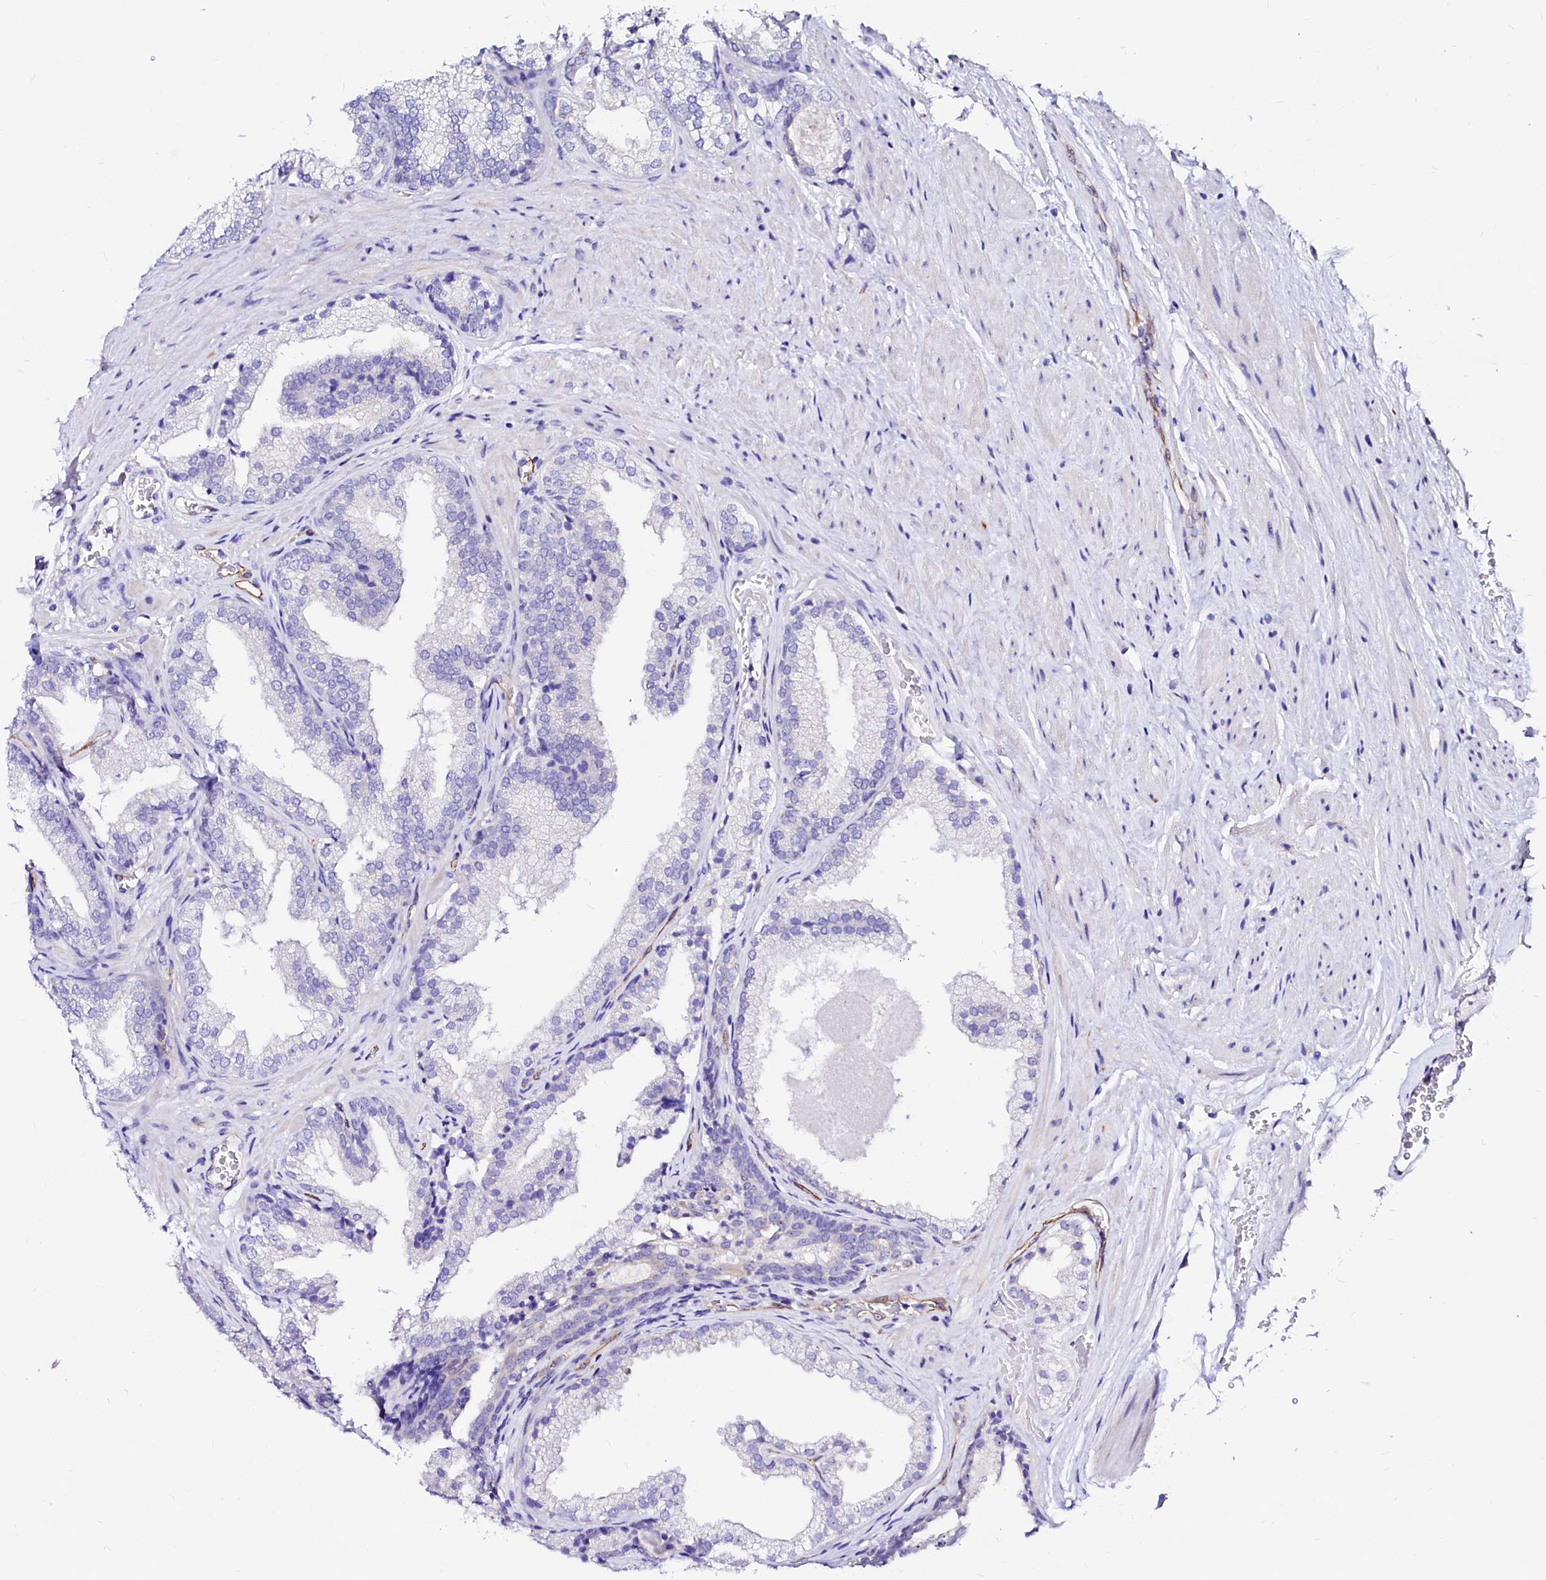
{"staining": {"intensity": "negative", "quantity": "none", "location": "none"}, "tissue": "prostate", "cell_type": "Glandular cells", "image_type": "normal", "snomed": [{"axis": "morphology", "description": "Normal tissue, NOS"}, {"axis": "topography", "description": "Prostate"}], "caption": "Human prostate stained for a protein using immunohistochemistry demonstrates no positivity in glandular cells.", "gene": "SFR1", "patient": {"sex": "male", "age": 76}}